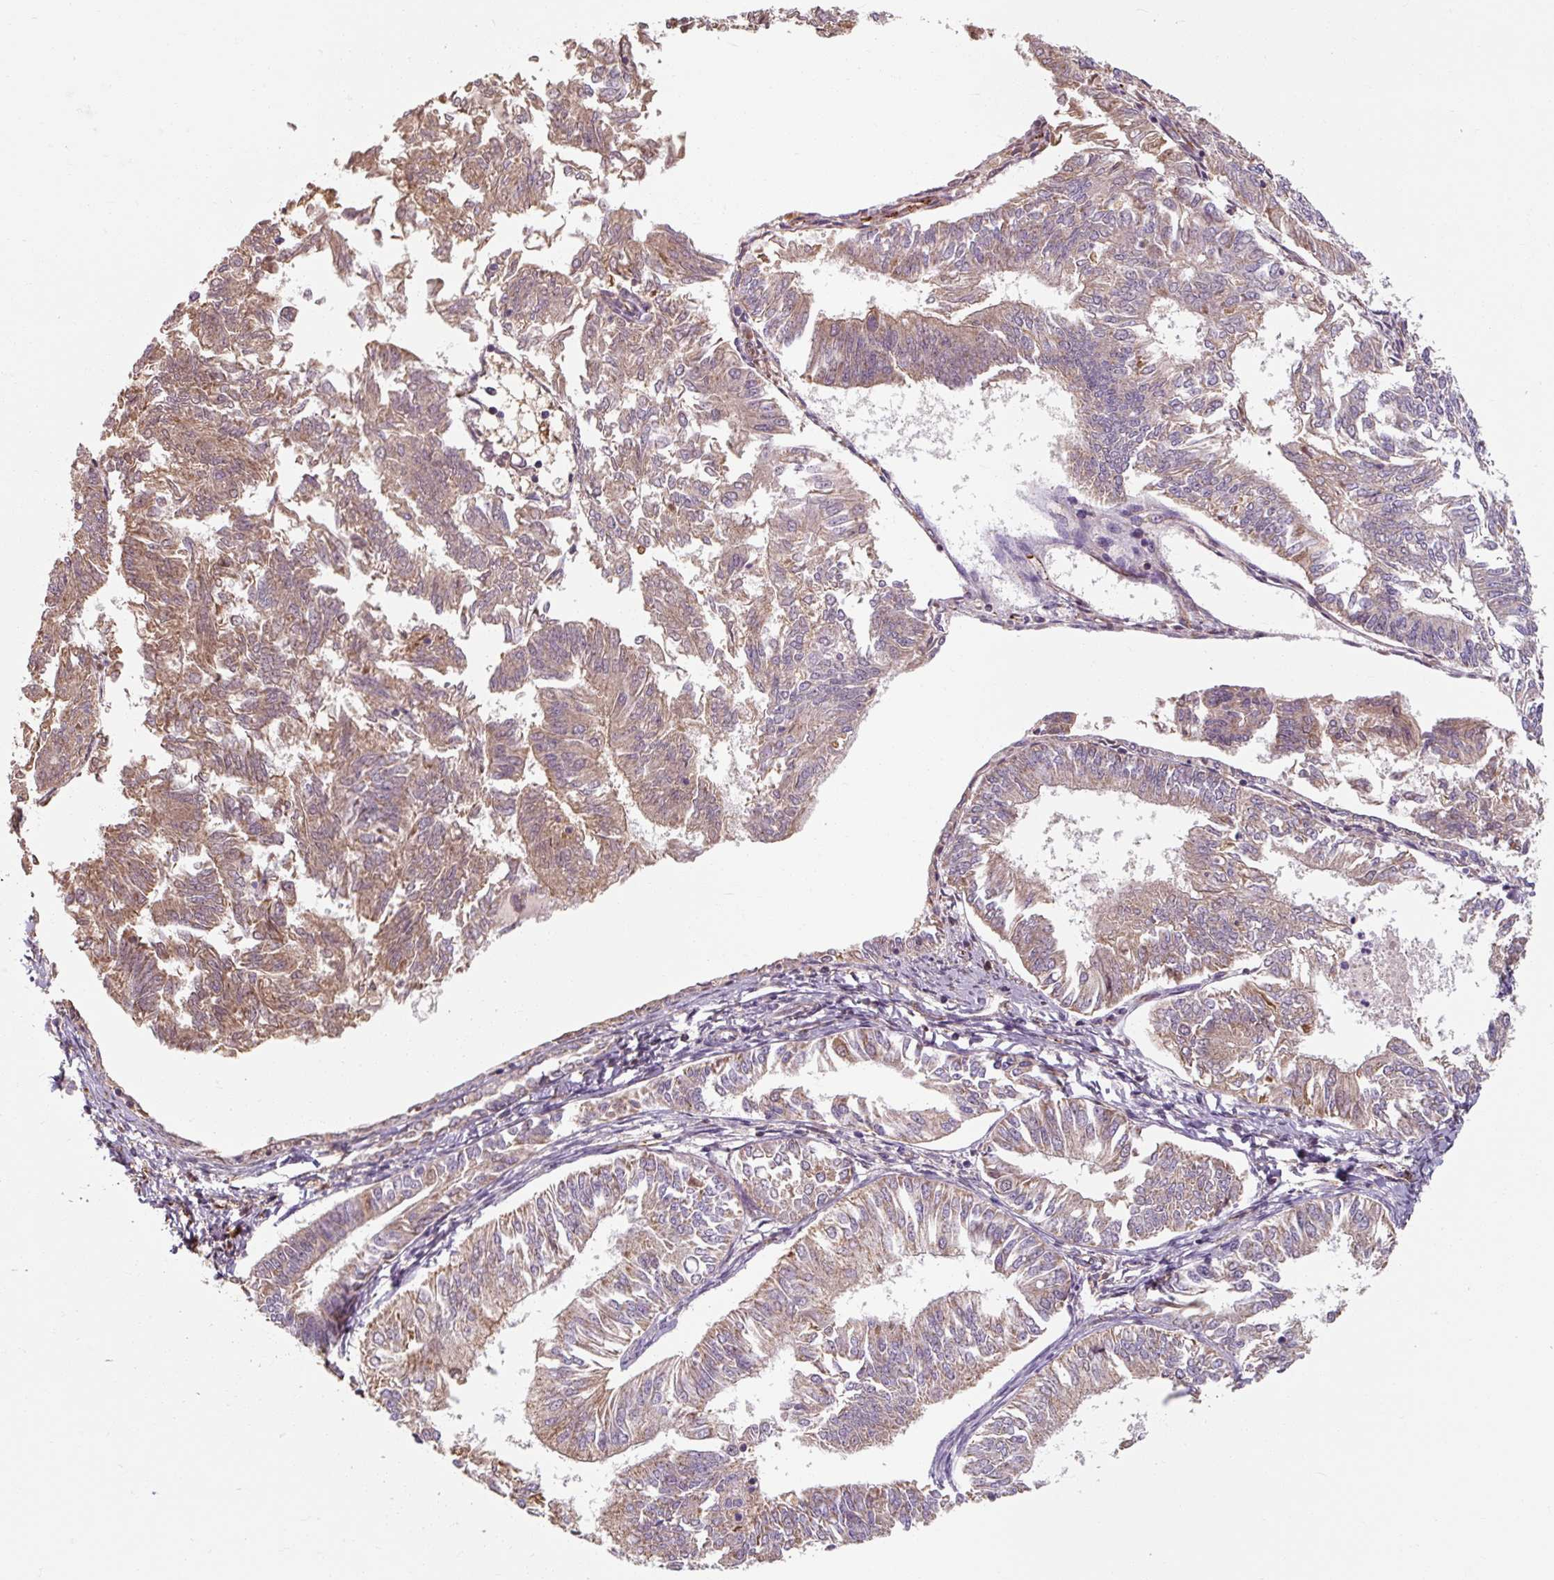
{"staining": {"intensity": "weak", "quantity": "25%-75%", "location": "cytoplasmic/membranous"}, "tissue": "endometrial cancer", "cell_type": "Tumor cells", "image_type": "cancer", "snomed": [{"axis": "morphology", "description": "Adenocarcinoma, NOS"}, {"axis": "topography", "description": "Endometrium"}], "caption": "The micrograph exhibits staining of endometrial cancer, revealing weak cytoplasmic/membranous protein expression (brown color) within tumor cells.", "gene": "TSEN54", "patient": {"sex": "female", "age": 58}}